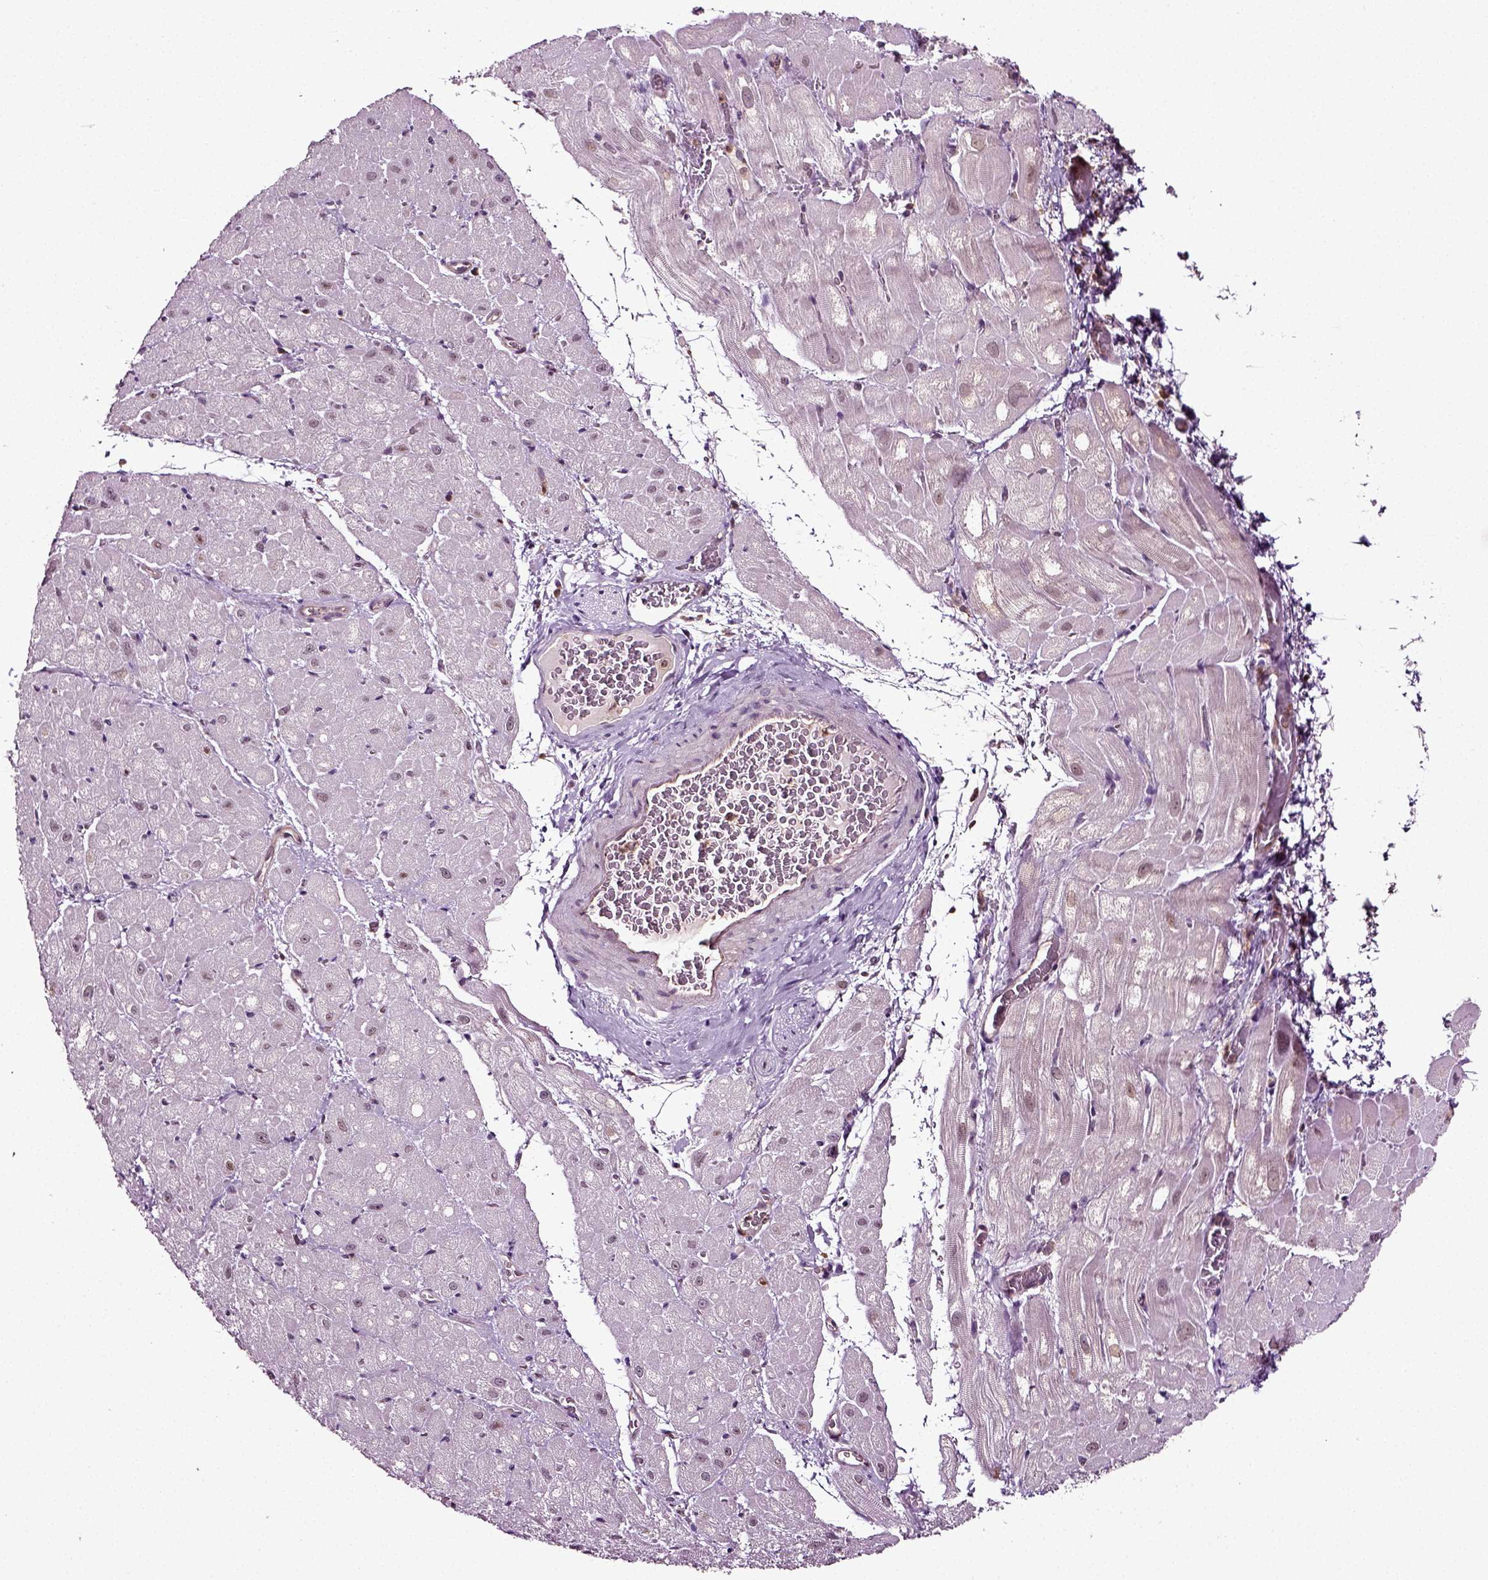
{"staining": {"intensity": "negative", "quantity": "none", "location": "none"}, "tissue": "heart muscle", "cell_type": "Cardiomyocytes", "image_type": "normal", "snomed": [{"axis": "morphology", "description": "Normal tissue, NOS"}, {"axis": "topography", "description": "Heart"}], "caption": "Cardiomyocytes show no significant protein positivity in benign heart muscle. (DAB (3,3'-diaminobenzidine) immunohistochemistry, high magnification).", "gene": "RHOF", "patient": {"sex": "male", "age": 61}}